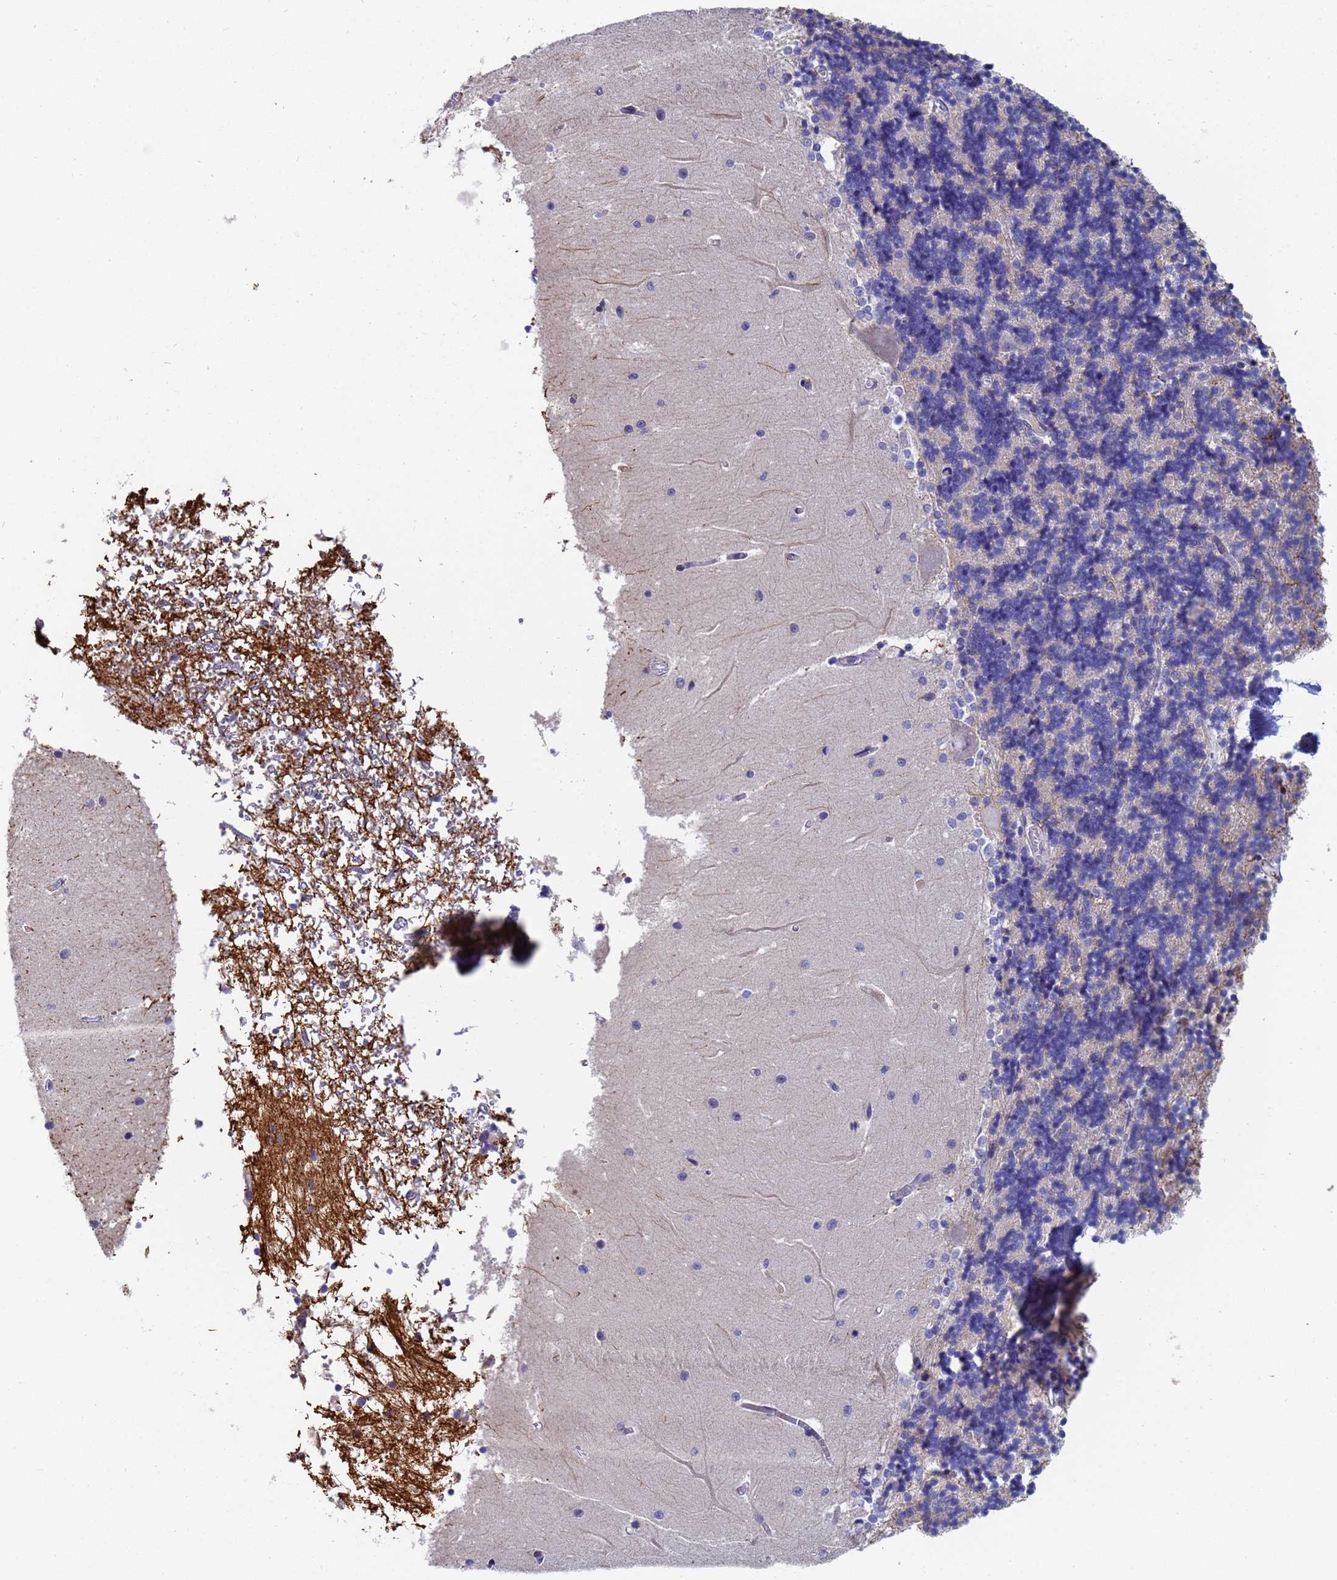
{"staining": {"intensity": "negative", "quantity": "none", "location": "none"}, "tissue": "cerebellum", "cell_type": "Cells in granular layer", "image_type": "normal", "snomed": [{"axis": "morphology", "description": "Normal tissue, NOS"}, {"axis": "topography", "description": "Cerebellum"}], "caption": "IHC micrograph of benign cerebellum stained for a protein (brown), which shows no expression in cells in granular layer.", "gene": "IHO1", "patient": {"sex": "male", "age": 37}}